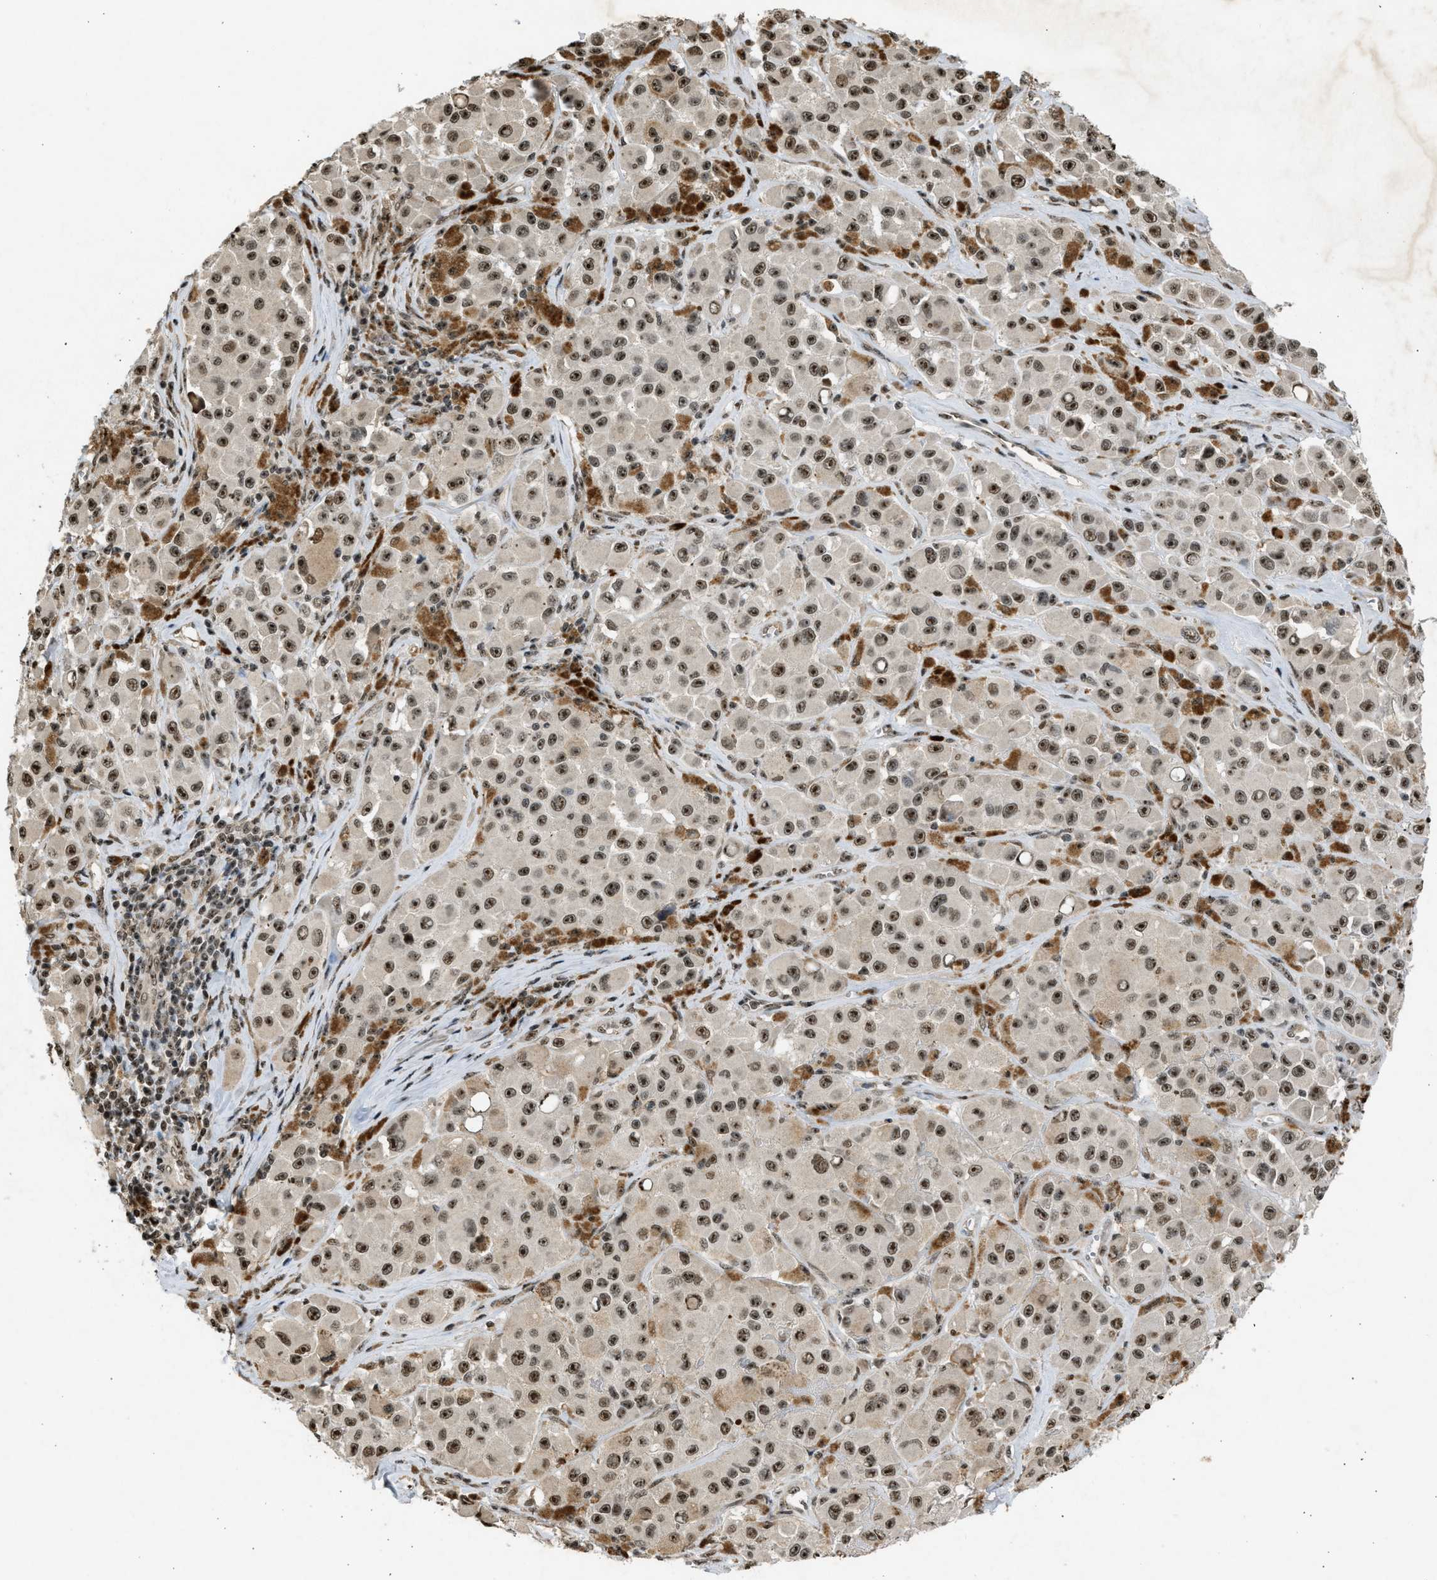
{"staining": {"intensity": "moderate", "quantity": ">75%", "location": "nuclear"}, "tissue": "melanoma", "cell_type": "Tumor cells", "image_type": "cancer", "snomed": [{"axis": "morphology", "description": "Malignant melanoma, NOS"}, {"axis": "topography", "description": "Skin"}], "caption": "The image exhibits staining of malignant melanoma, revealing moderate nuclear protein positivity (brown color) within tumor cells.", "gene": "TFDP2", "patient": {"sex": "male", "age": 84}}